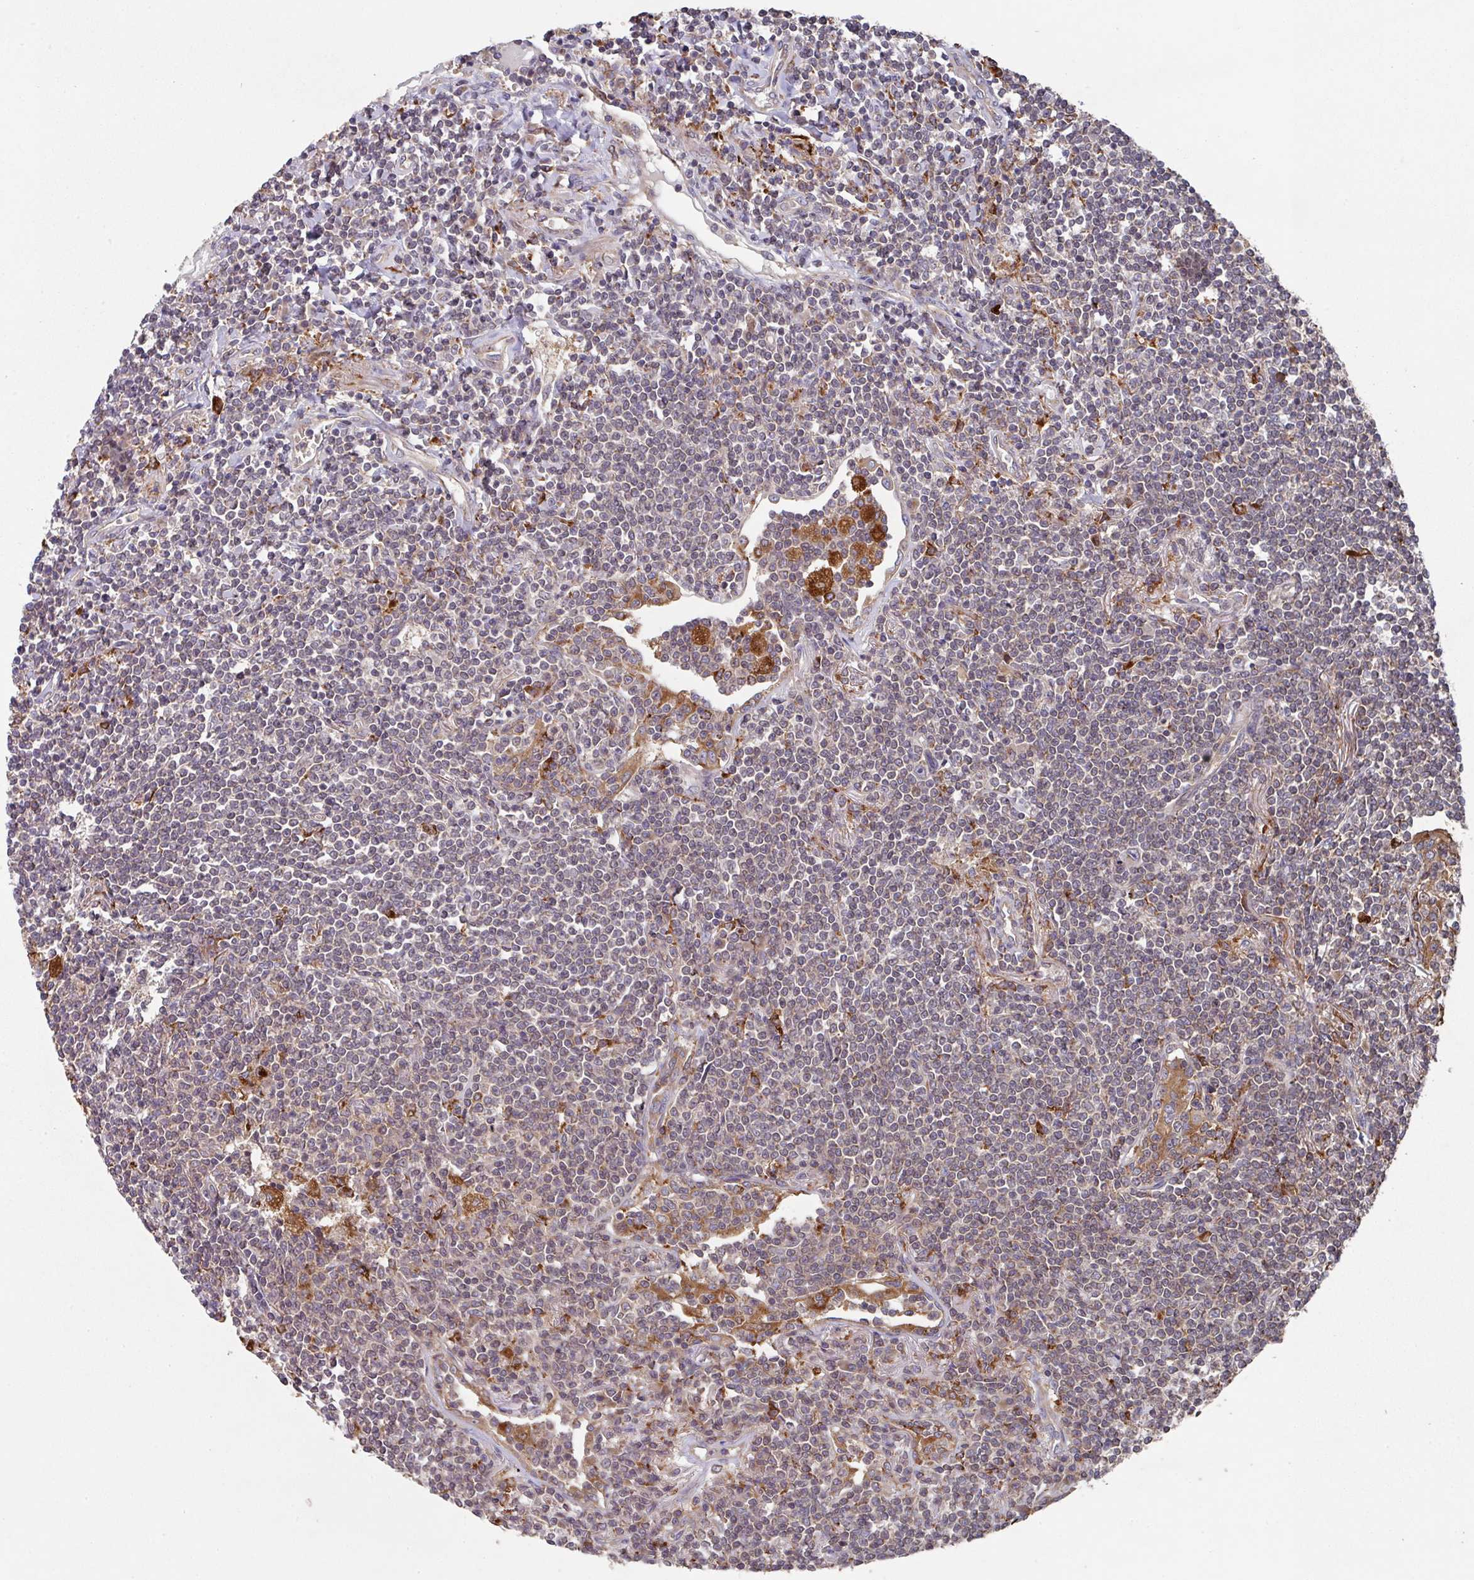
{"staining": {"intensity": "negative", "quantity": "none", "location": "none"}, "tissue": "lymphoma", "cell_type": "Tumor cells", "image_type": "cancer", "snomed": [{"axis": "morphology", "description": "Malignant lymphoma, non-Hodgkin's type, Low grade"}, {"axis": "topography", "description": "Lung"}], "caption": "Micrograph shows no protein expression in tumor cells of low-grade malignant lymphoma, non-Hodgkin's type tissue.", "gene": "TRIM14", "patient": {"sex": "female", "age": 71}}